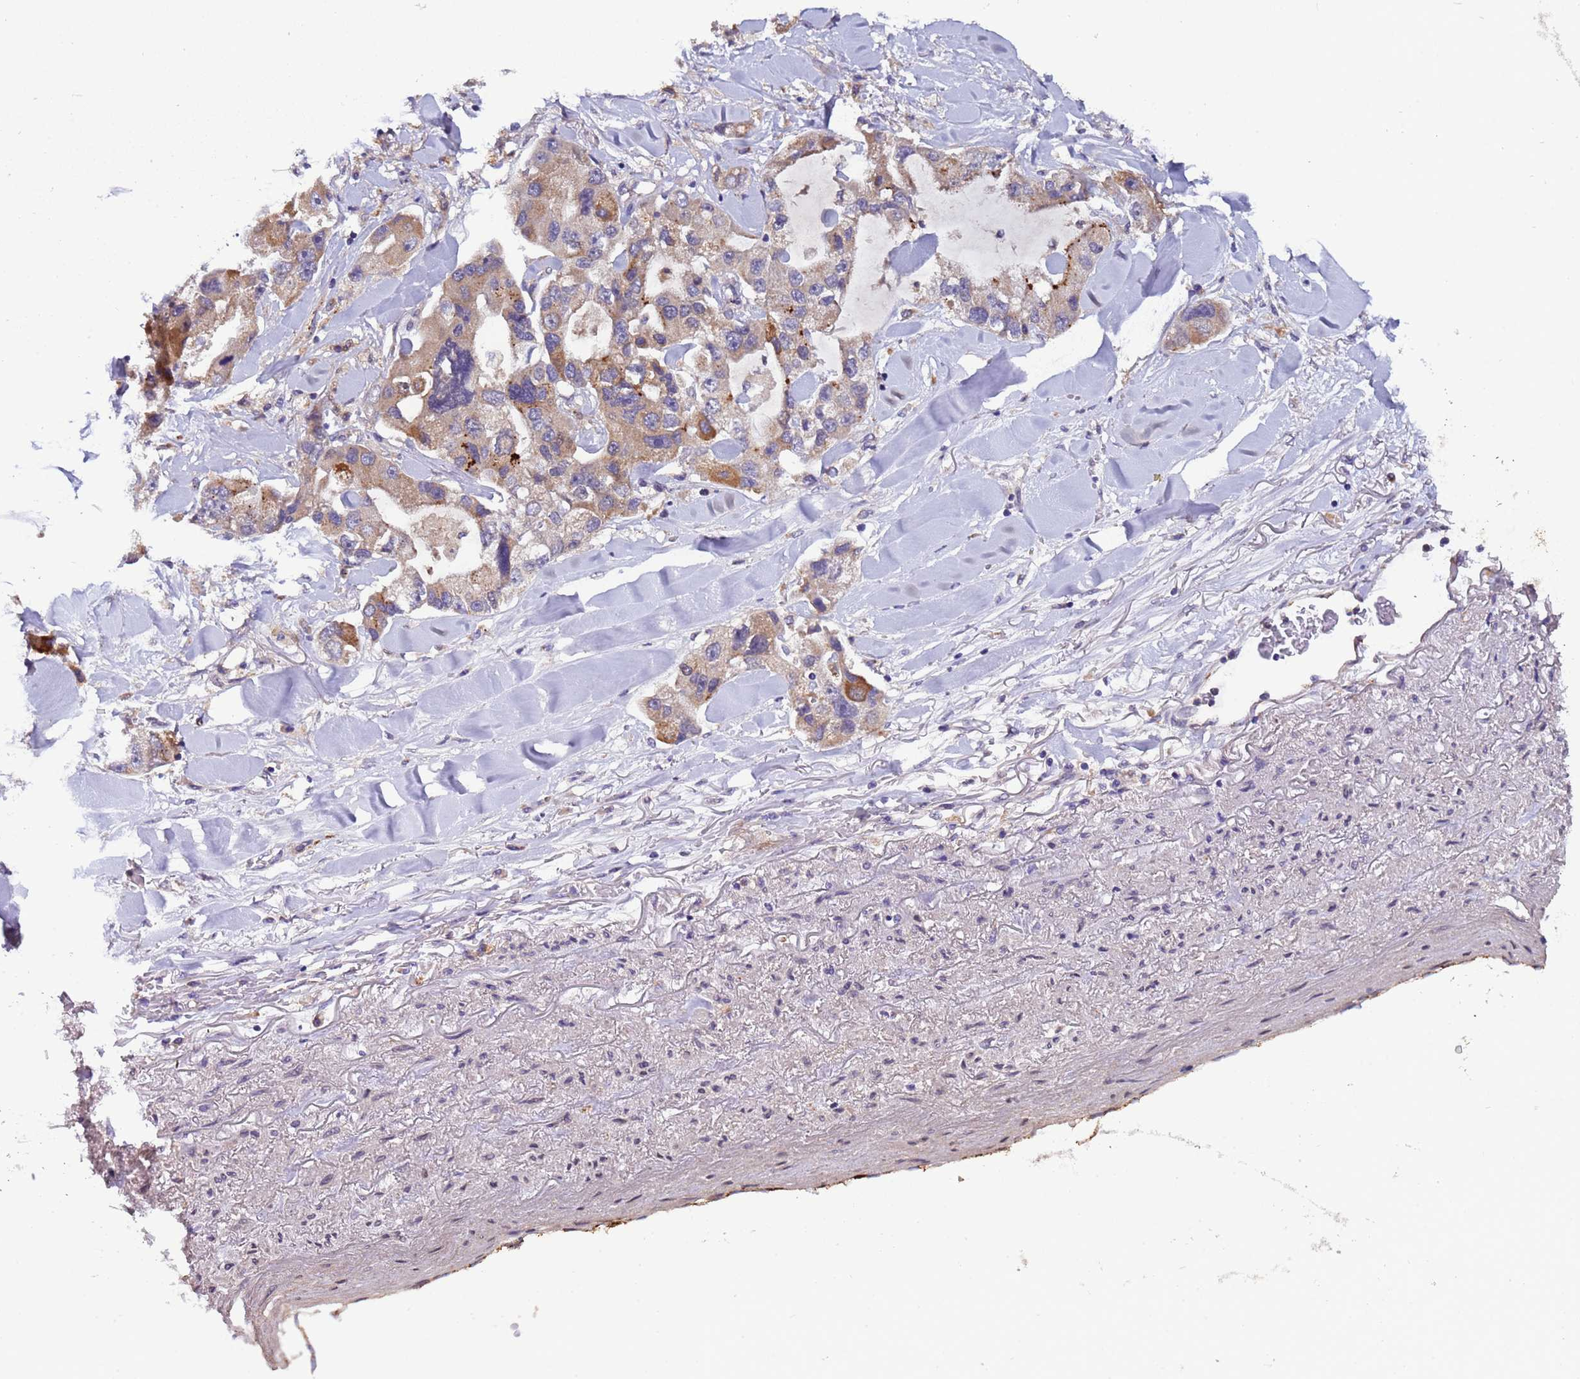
{"staining": {"intensity": "moderate", "quantity": ">75%", "location": "cytoplasmic/membranous"}, "tissue": "lung cancer", "cell_type": "Tumor cells", "image_type": "cancer", "snomed": [{"axis": "morphology", "description": "Adenocarcinoma, NOS"}, {"axis": "topography", "description": "Lung"}], "caption": "Brown immunohistochemical staining in lung cancer (adenocarcinoma) demonstrates moderate cytoplasmic/membranous expression in about >75% of tumor cells. The protein is shown in brown color, while the nuclei are stained blue.", "gene": "ZNF248", "patient": {"sex": "female", "age": 54}}